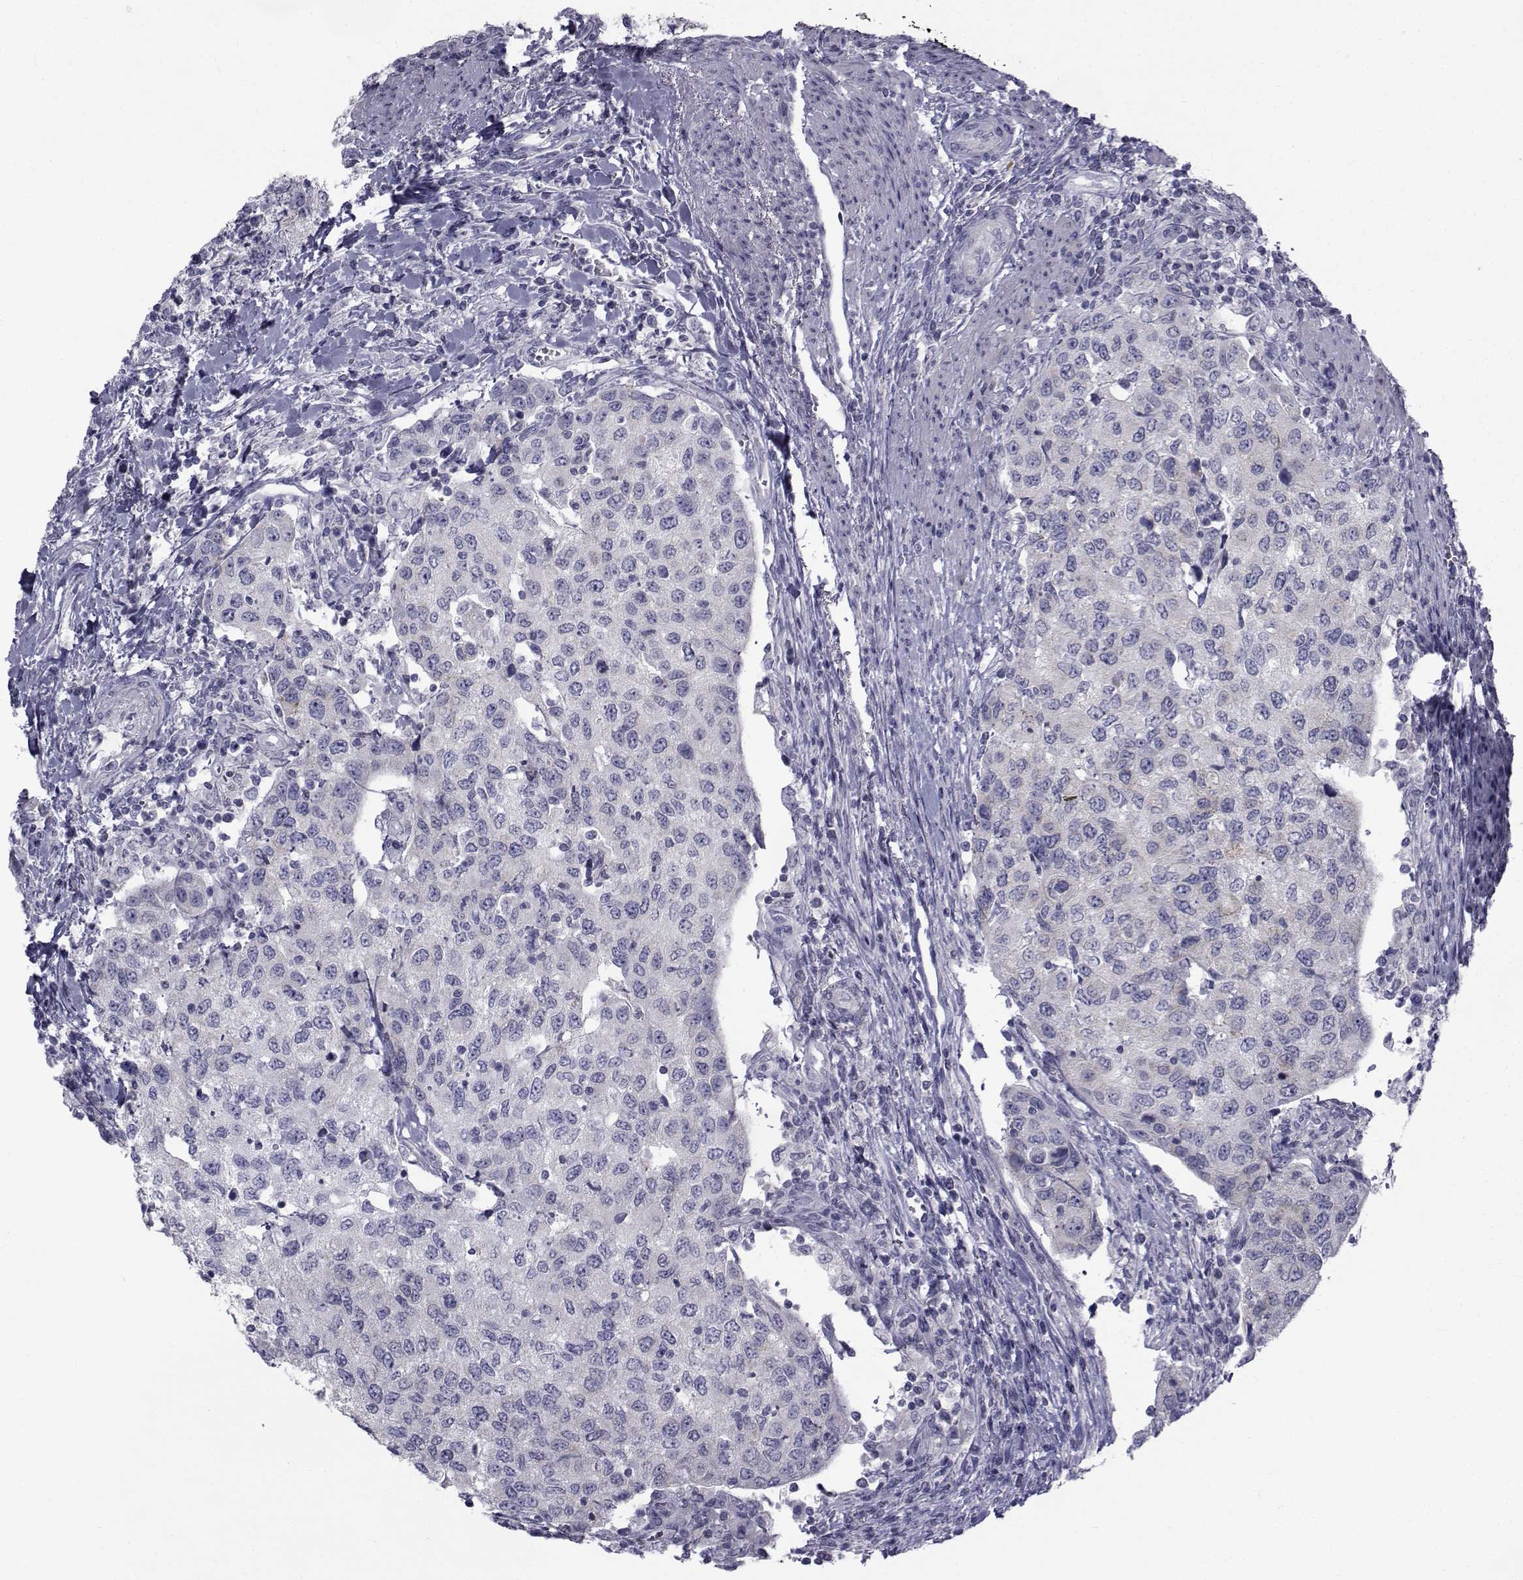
{"staining": {"intensity": "negative", "quantity": "none", "location": "none"}, "tissue": "urothelial cancer", "cell_type": "Tumor cells", "image_type": "cancer", "snomed": [{"axis": "morphology", "description": "Urothelial carcinoma, High grade"}, {"axis": "topography", "description": "Urinary bladder"}], "caption": "DAB (3,3'-diaminobenzidine) immunohistochemical staining of human urothelial cancer exhibits no significant positivity in tumor cells.", "gene": "FDXR", "patient": {"sex": "female", "age": 78}}